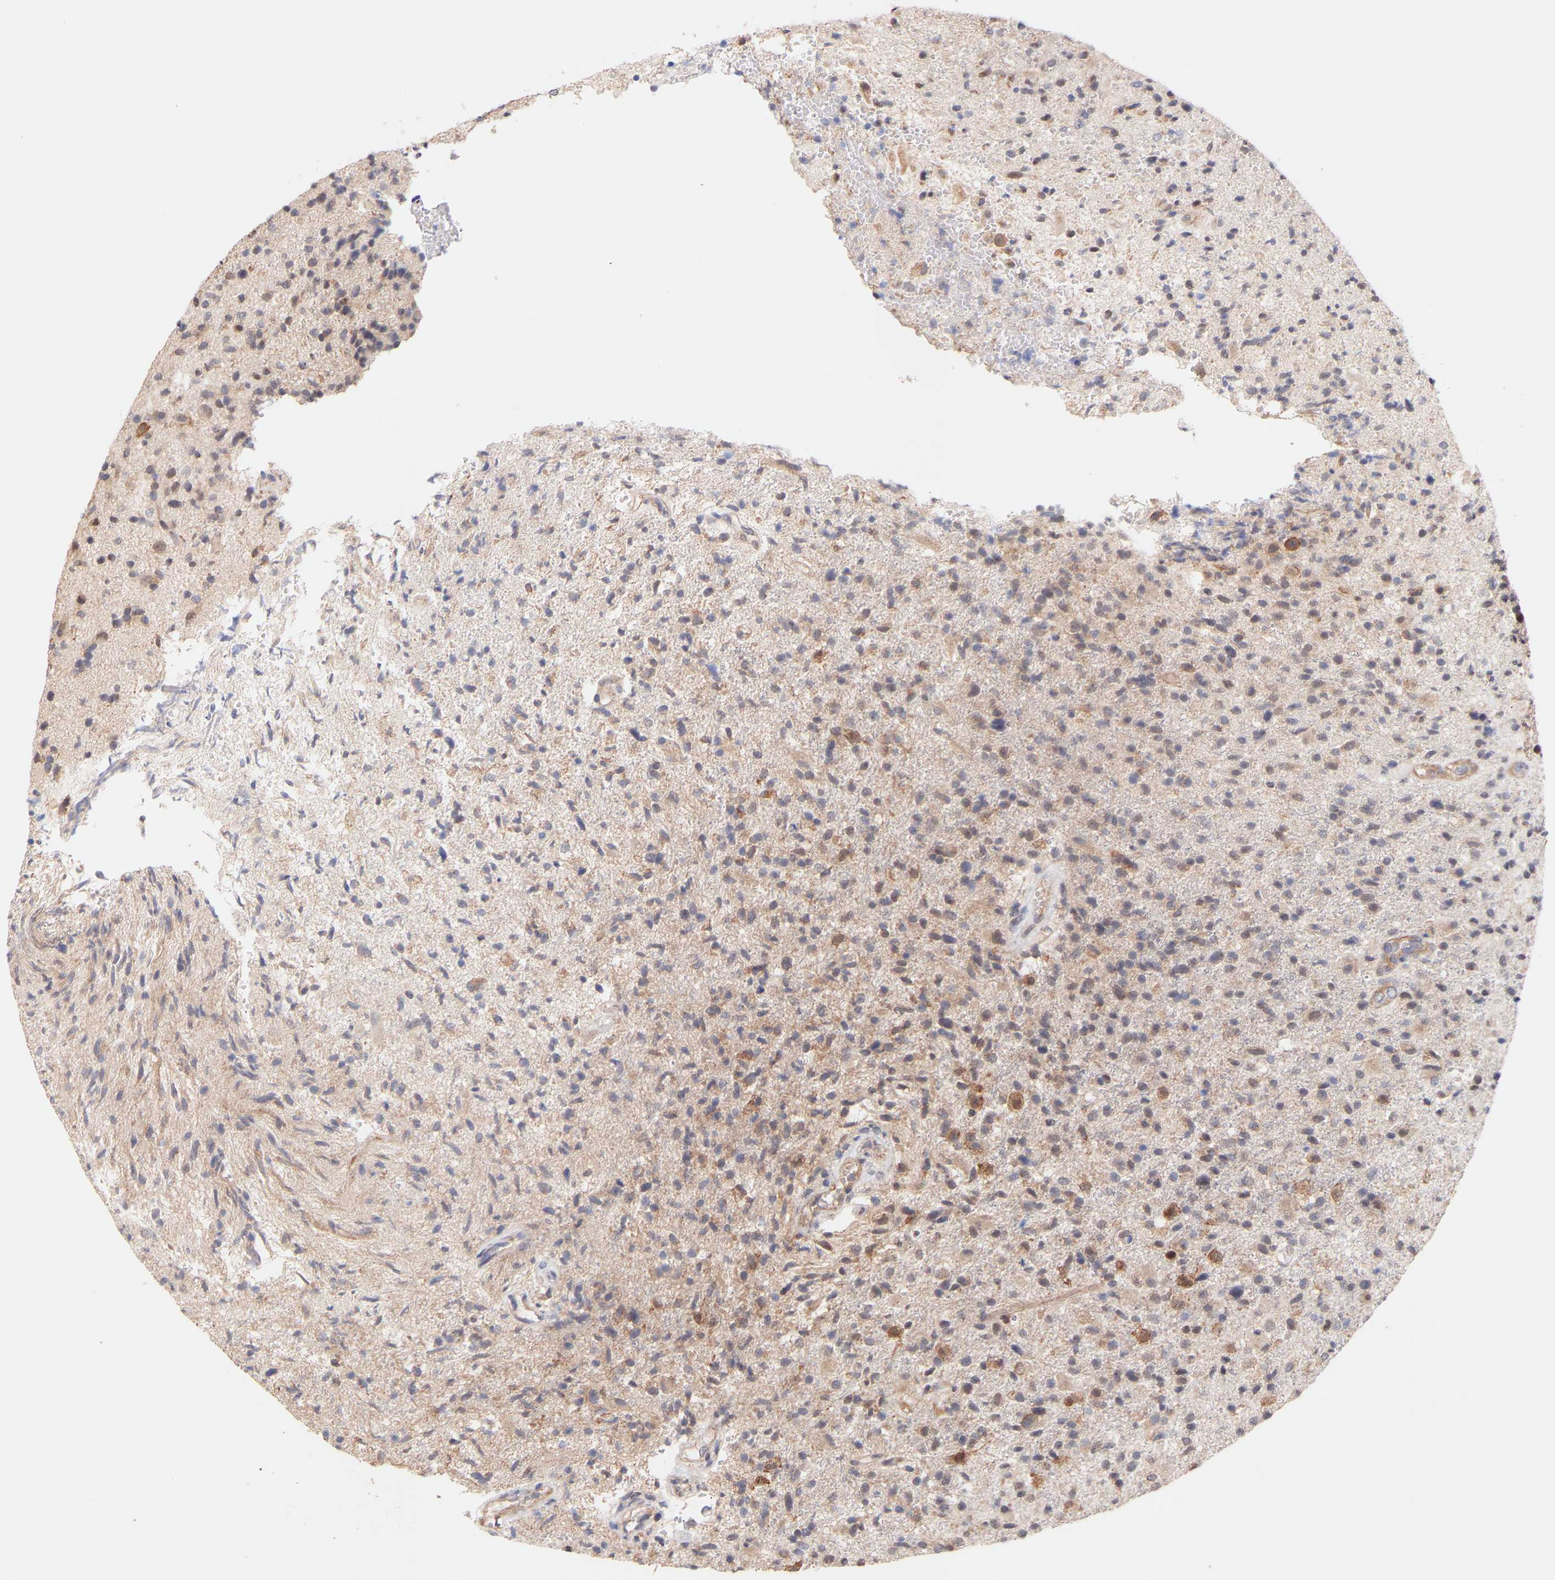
{"staining": {"intensity": "weak", "quantity": "25%-75%", "location": "cytoplasmic/membranous,nuclear"}, "tissue": "glioma", "cell_type": "Tumor cells", "image_type": "cancer", "snomed": [{"axis": "morphology", "description": "Glioma, malignant, High grade"}, {"axis": "topography", "description": "Brain"}], "caption": "Immunohistochemical staining of malignant glioma (high-grade) exhibits weak cytoplasmic/membranous and nuclear protein expression in about 25%-75% of tumor cells.", "gene": "PDLIM5", "patient": {"sex": "male", "age": 72}}